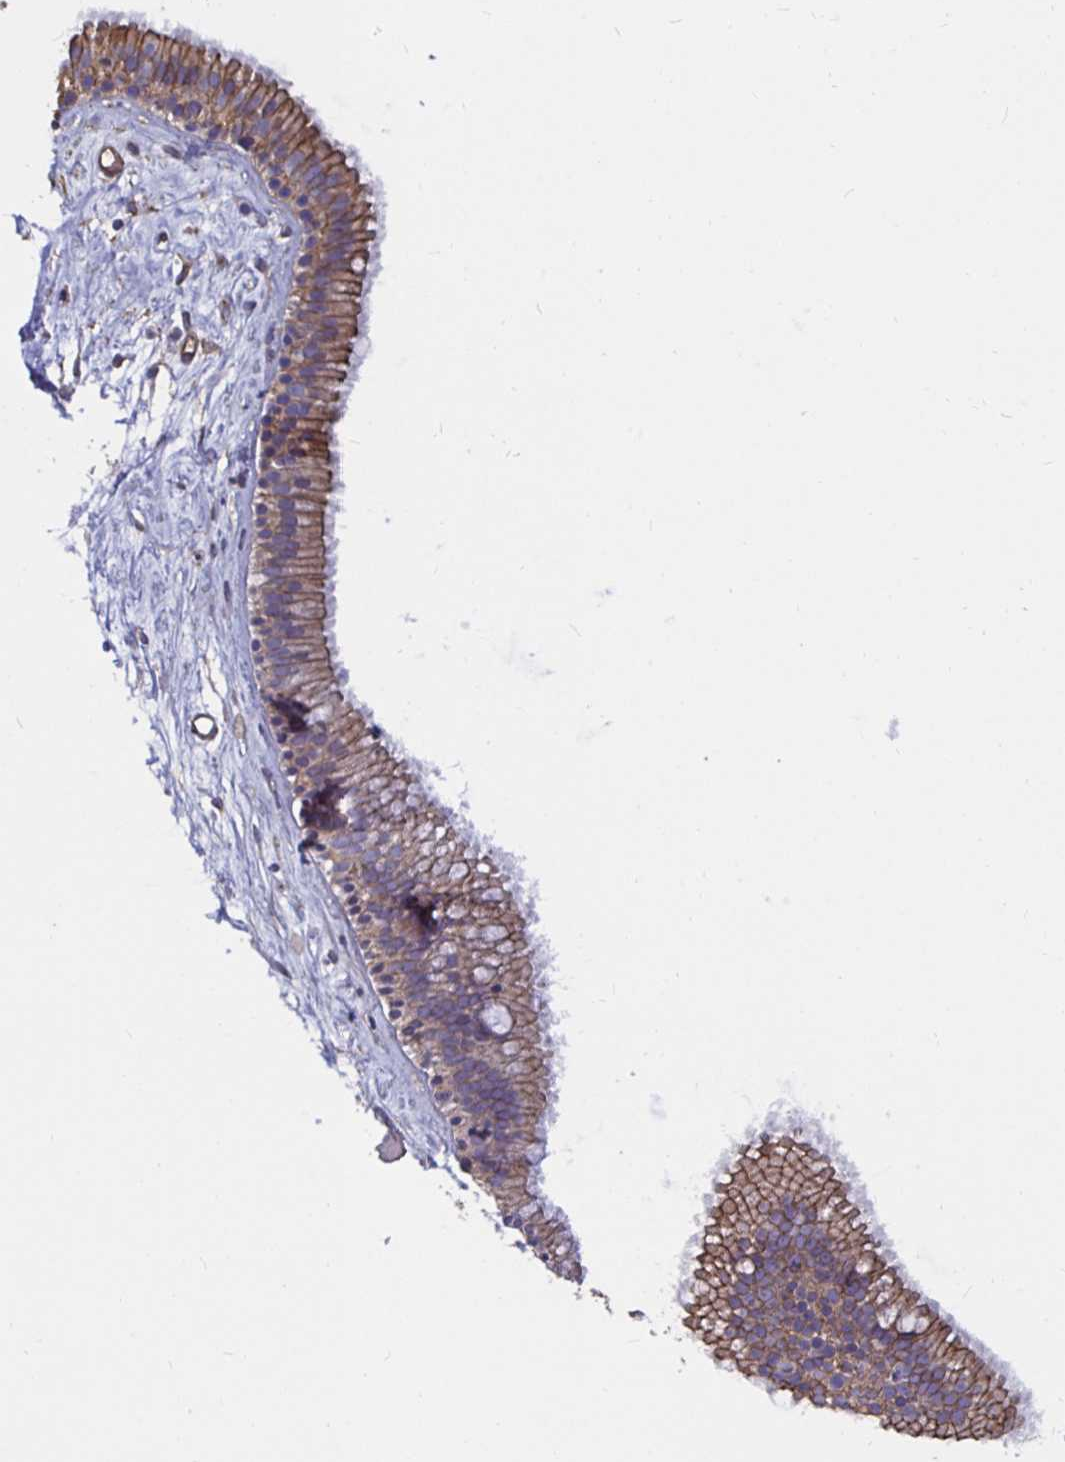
{"staining": {"intensity": "moderate", "quantity": ">75%", "location": "cytoplasmic/membranous"}, "tissue": "nasopharynx", "cell_type": "Respiratory epithelial cells", "image_type": "normal", "snomed": [{"axis": "morphology", "description": "Normal tissue, NOS"}, {"axis": "topography", "description": "Nasopharynx"}], "caption": "IHC photomicrograph of benign nasopharynx stained for a protein (brown), which displays medium levels of moderate cytoplasmic/membranous expression in about >75% of respiratory epithelial cells.", "gene": "ARHGEF39", "patient": {"sex": "male", "age": 58}}